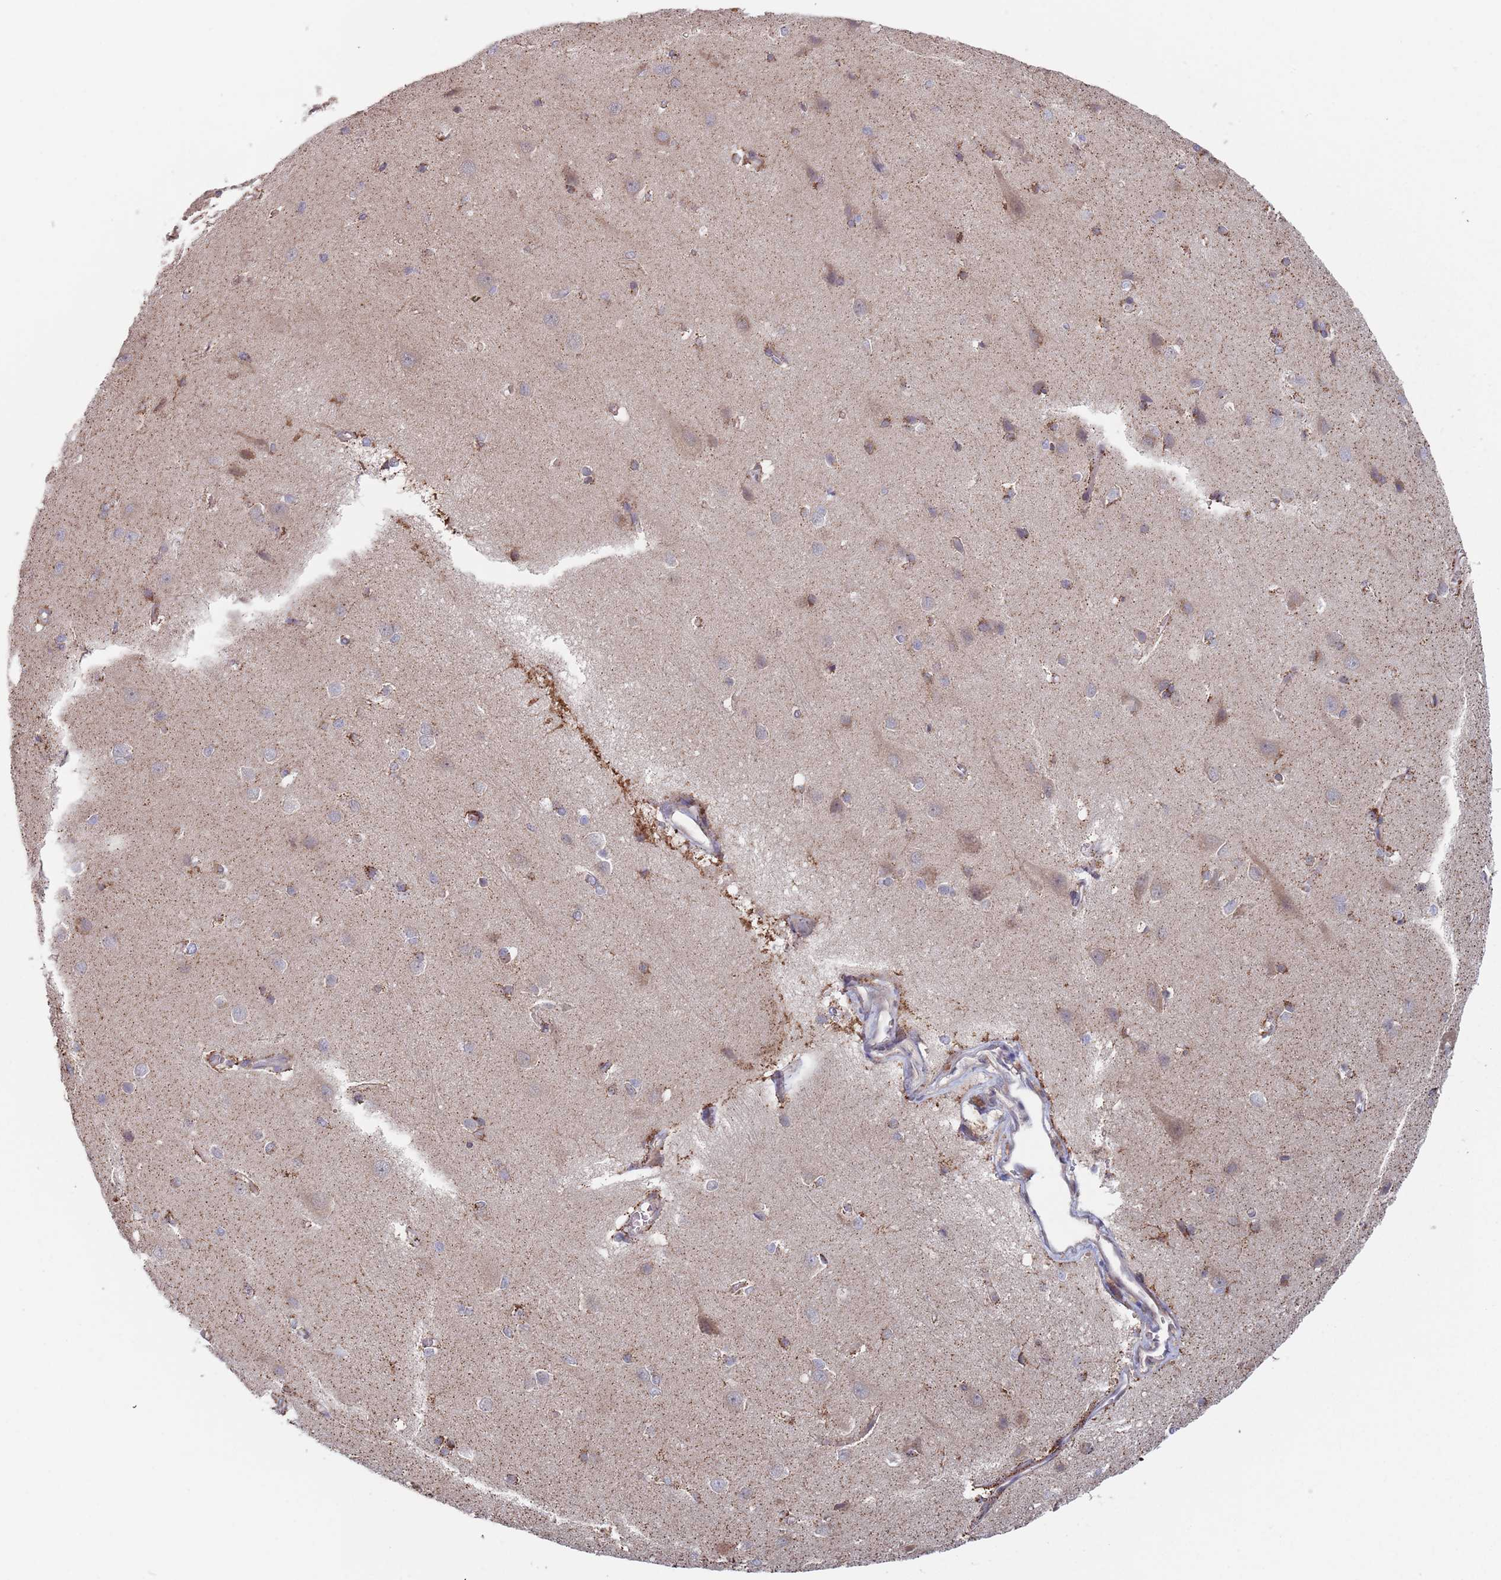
{"staining": {"intensity": "moderate", "quantity": ">75%", "location": "cytoplasmic/membranous"}, "tissue": "cerebral cortex", "cell_type": "Endothelial cells", "image_type": "normal", "snomed": [{"axis": "morphology", "description": "Normal tissue, NOS"}, {"axis": "topography", "description": "Cerebral cortex"}], "caption": "Immunohistochemical staining of normal cerebral cortex displays moderate cytoplasmic/membranous protein positivity in approximately >75% of endothelial cells. The staining was performed using DAB, with brown indicating positive protein expression. Nuclei are stained blue with hematoxylin.", "gene": "ZNF140", "patient": {"sex": "male", "age": 37}}